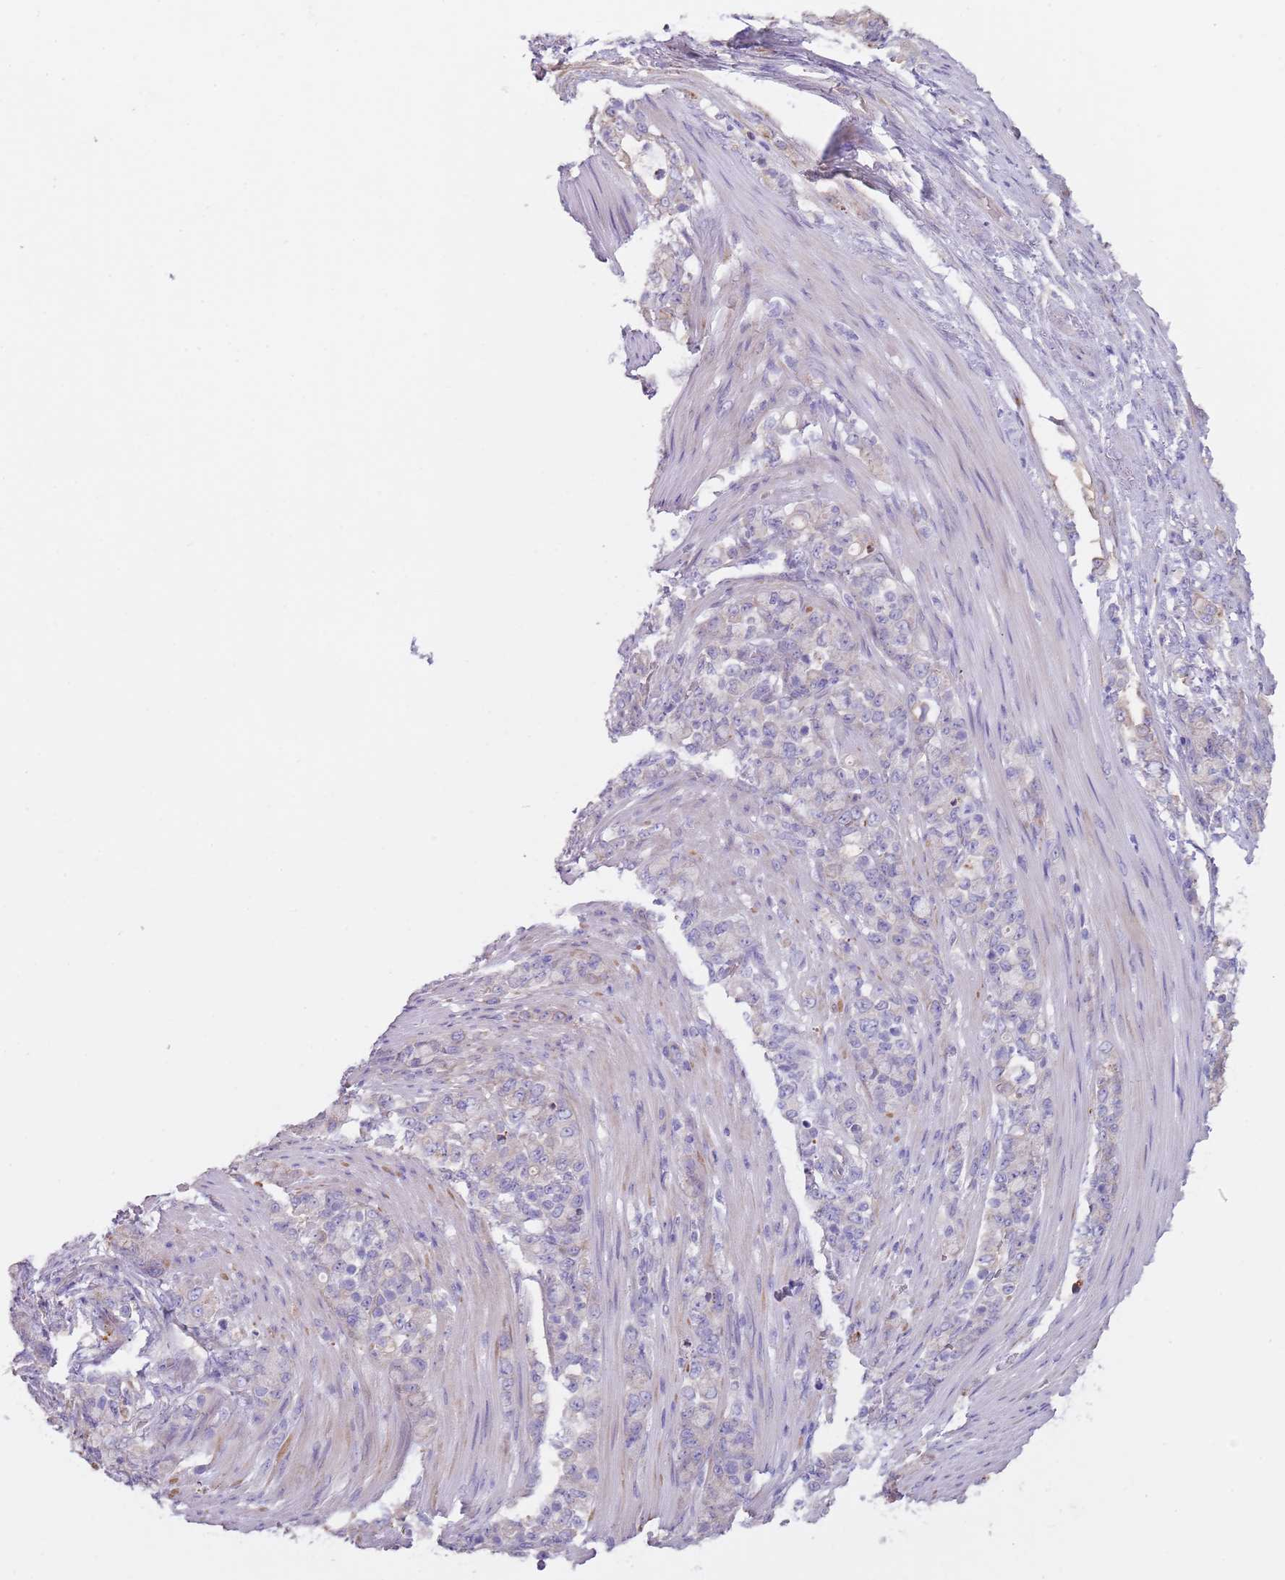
{"staining": {"intensity": "negative", "quantity": "none", "location": "none"}, "tissue": "stomach cancer", "cell_type": "Tumor cells", "image_type": "cancer", "snomed": [{"axis": "morphology", "description": "Normal tissue, NOS"}, {"axis": "morphology", "description": "Adenocarcinoma, NOS"}, {"axis": "topography", "description": "Stomach"}], "caption": "Immunohistochemical staining of stomach cancer (adenocarcinoma) displays no significant expression in tumor cells.", "gene": "NBPF3", "patient": {"sex": "female", "age": 79}}